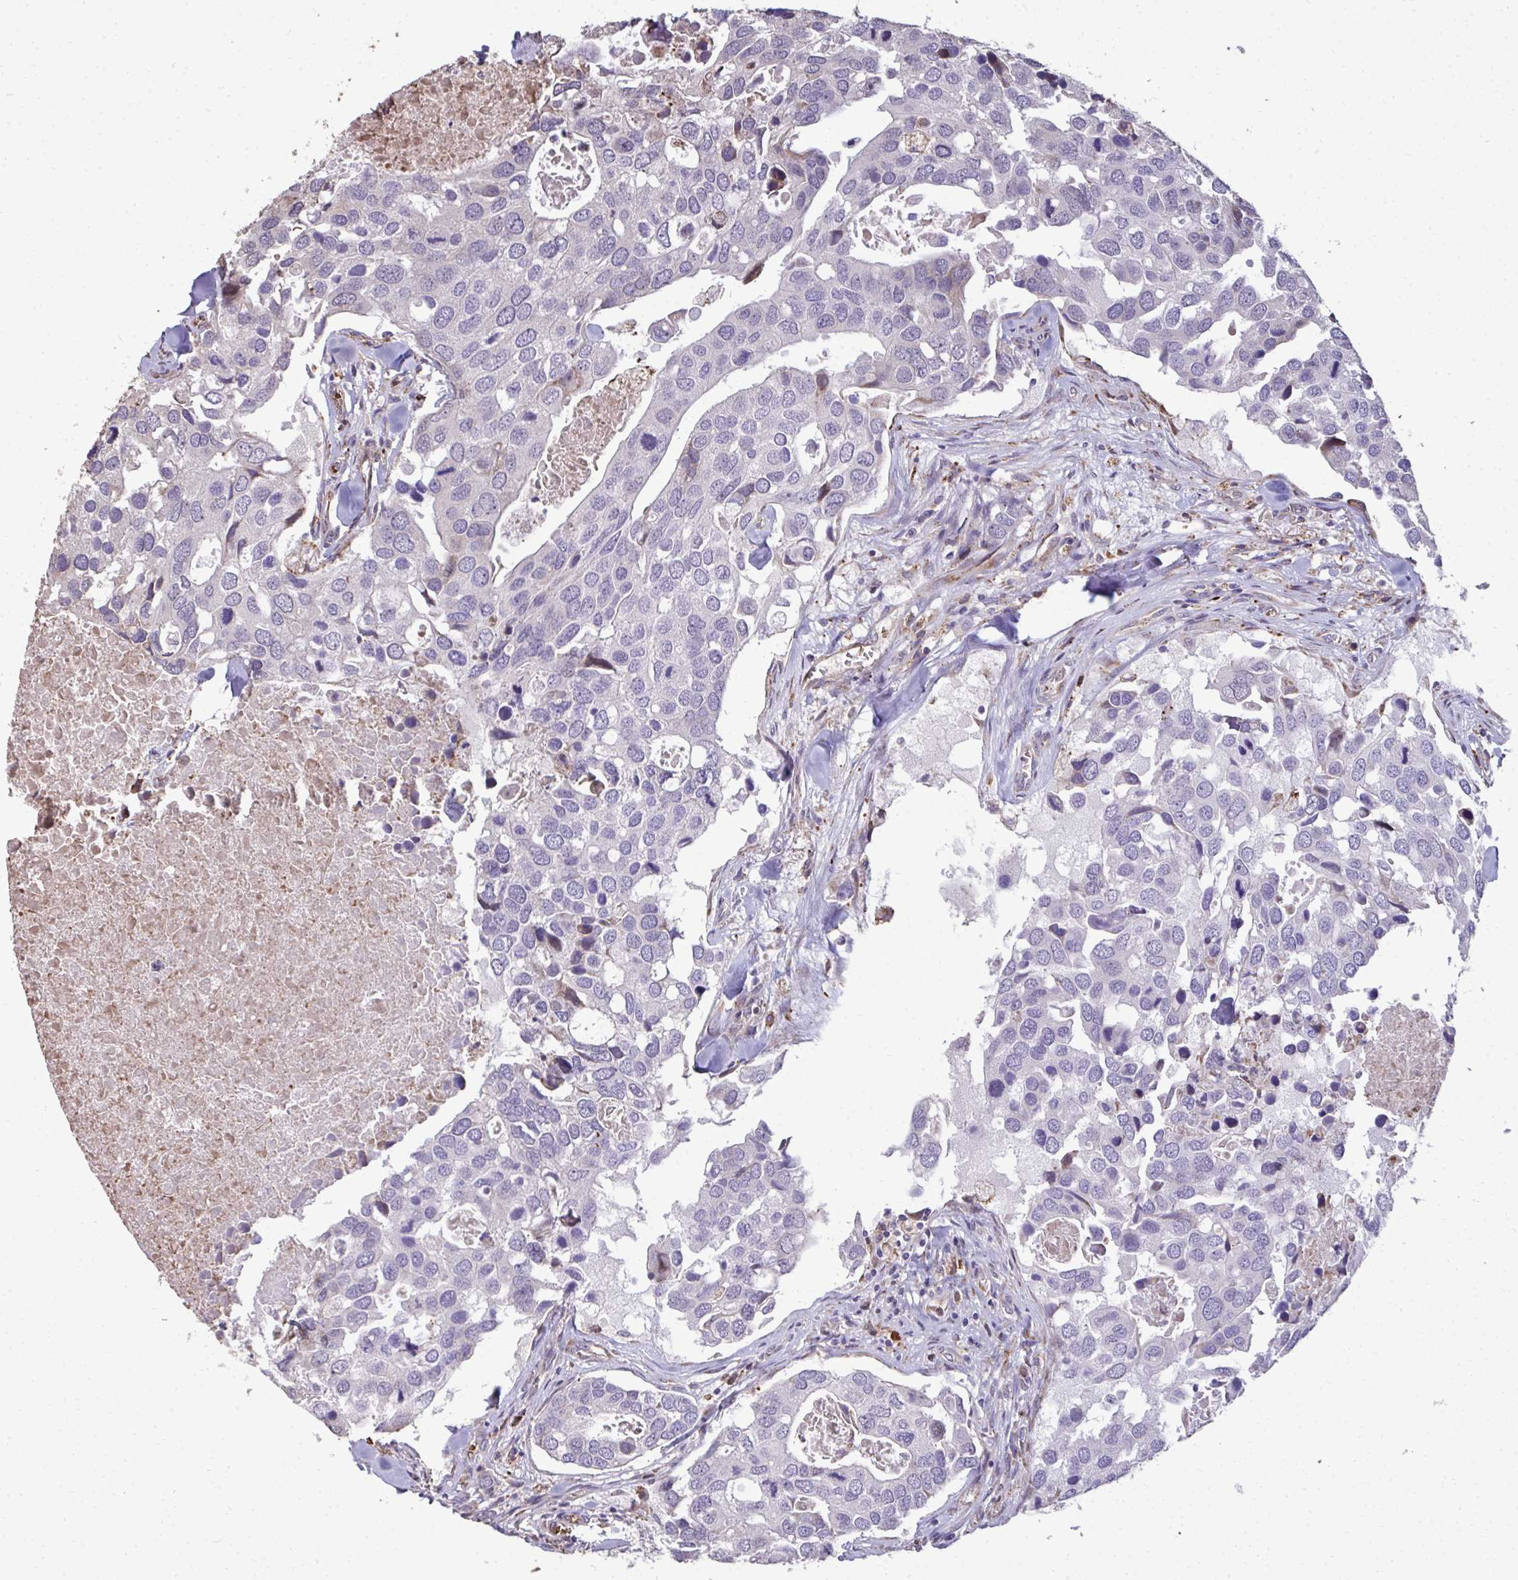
{"staining": {"intensity": "negative", "quantity": "none", "location": "none"}, "tissue": "breast cancer", "cell_type": "Tumor cells", "image_type": "cancer", "snomed": [{"axis": "morphology", "description": "Duct carcinoma"}, {"axis": "topography", "description": "Breast"}], "caption": "Tumor cells show no significant protein staining in intraductal carcinoma (breast).", "gene": "FIBCD1", "patient": {"sex": "female", "age": 83}}